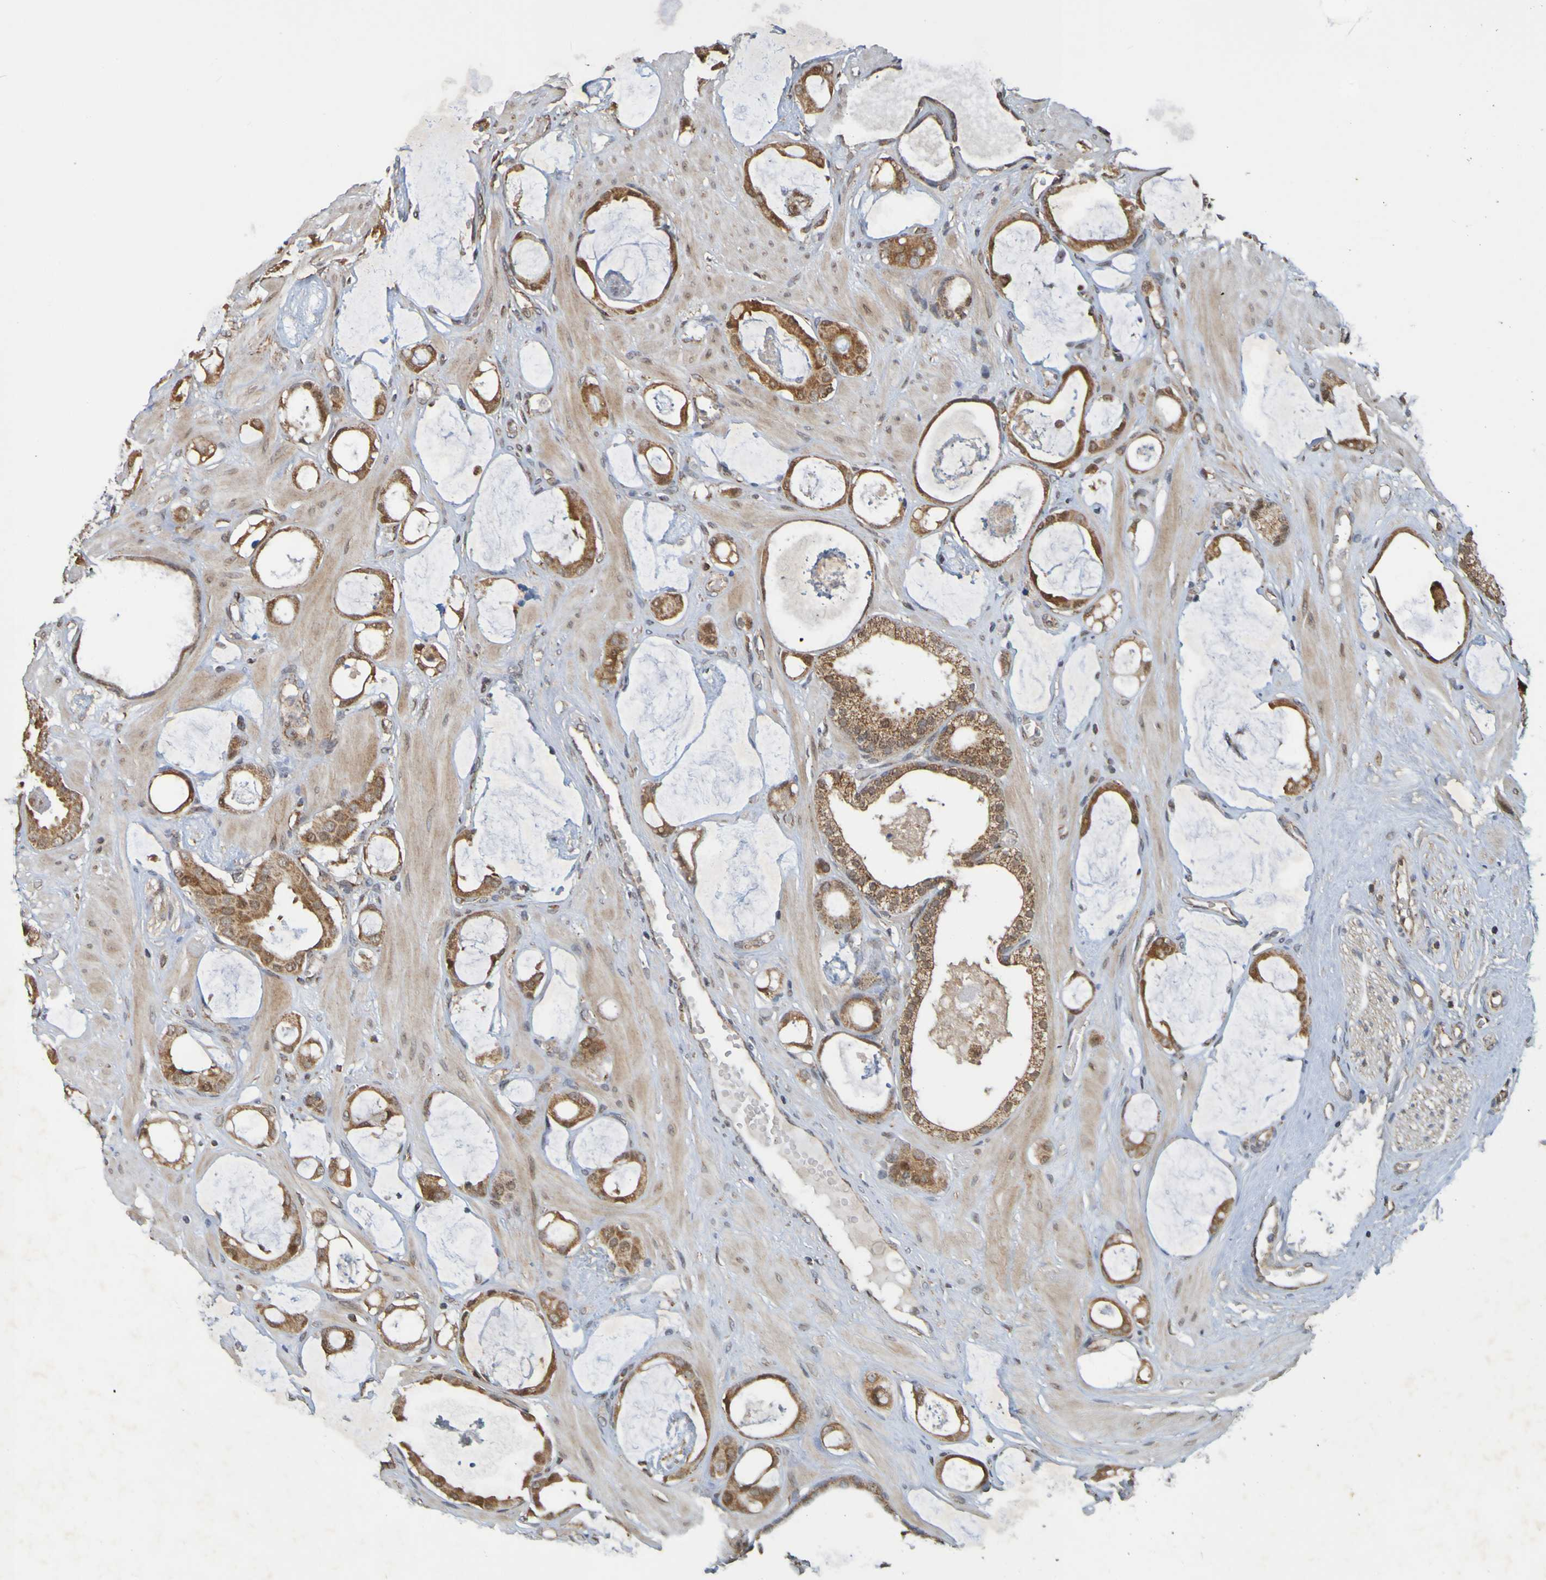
{"staining": {"intensity": "strong", "quantity": ">75%", "location": "cytoplasmic/membranous"}, "tissue": "prostate cancer", "cell_type": "Tumor cells", "image_type": "cancer", "snomed": [{"axis": "morphology", "description": "Adenocarcinoma, Low grade"}, {"axis": "topography", "description": "Prostate"}], "caption": "Human prostate cancer (low-grade adenocarcinoma) stained with a protein marker demonstrates strong staining in tumor cells.", "gene": "TMBIM1", "patient": {"sex": "male", "age": 53}}